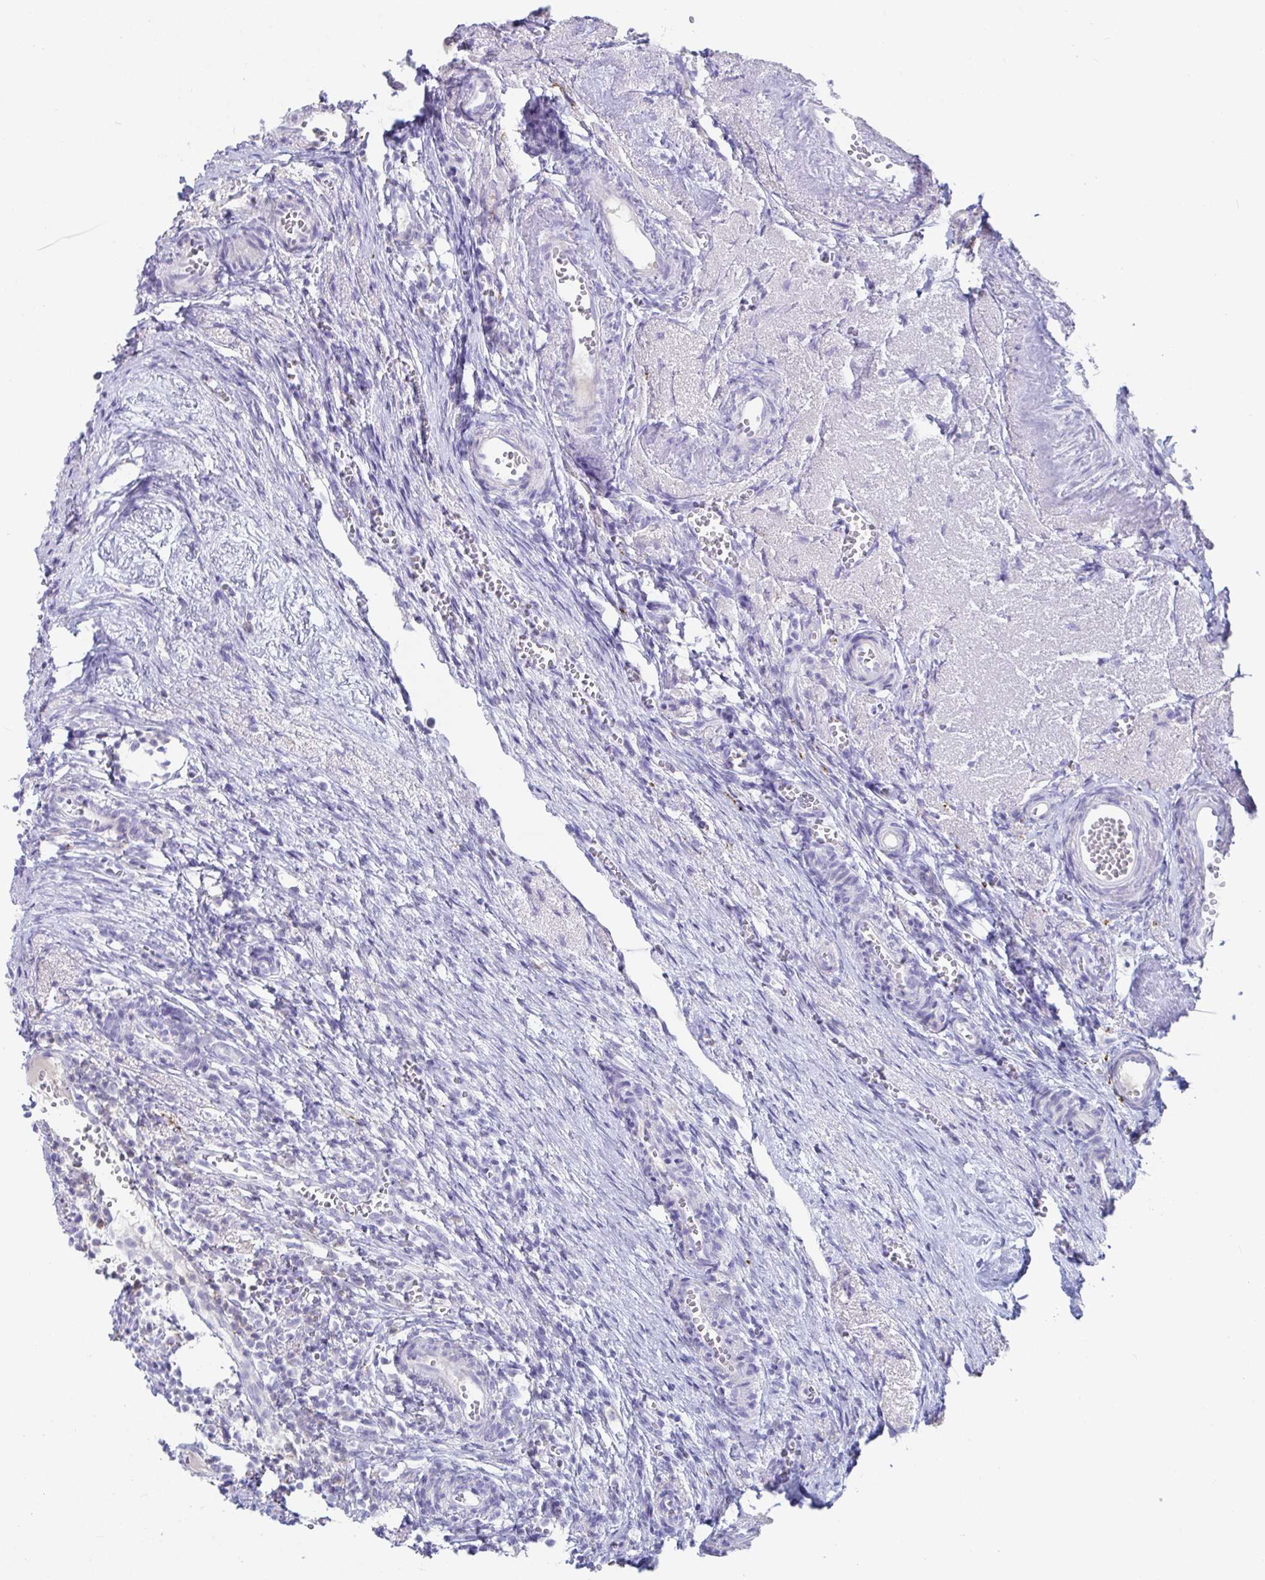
{"staining": {"intensity": "negative", "quantity": "none", "location": "none"}, "tissue": "ovary", "cell_type": "Follicle cells", "image_type": "normal", "snomed": [{"axis": "morphology", "description": "Normal tissue, NOS"}, {"axis": "topography", "description": "Ovary"}], "caption": "This is an immunohistochemistry (IHC) micrograph of benign ovary. There is no expression in follicle cells.", "gene": "PLA2G1B", "patient": {"sex": "female", "age": 41}}